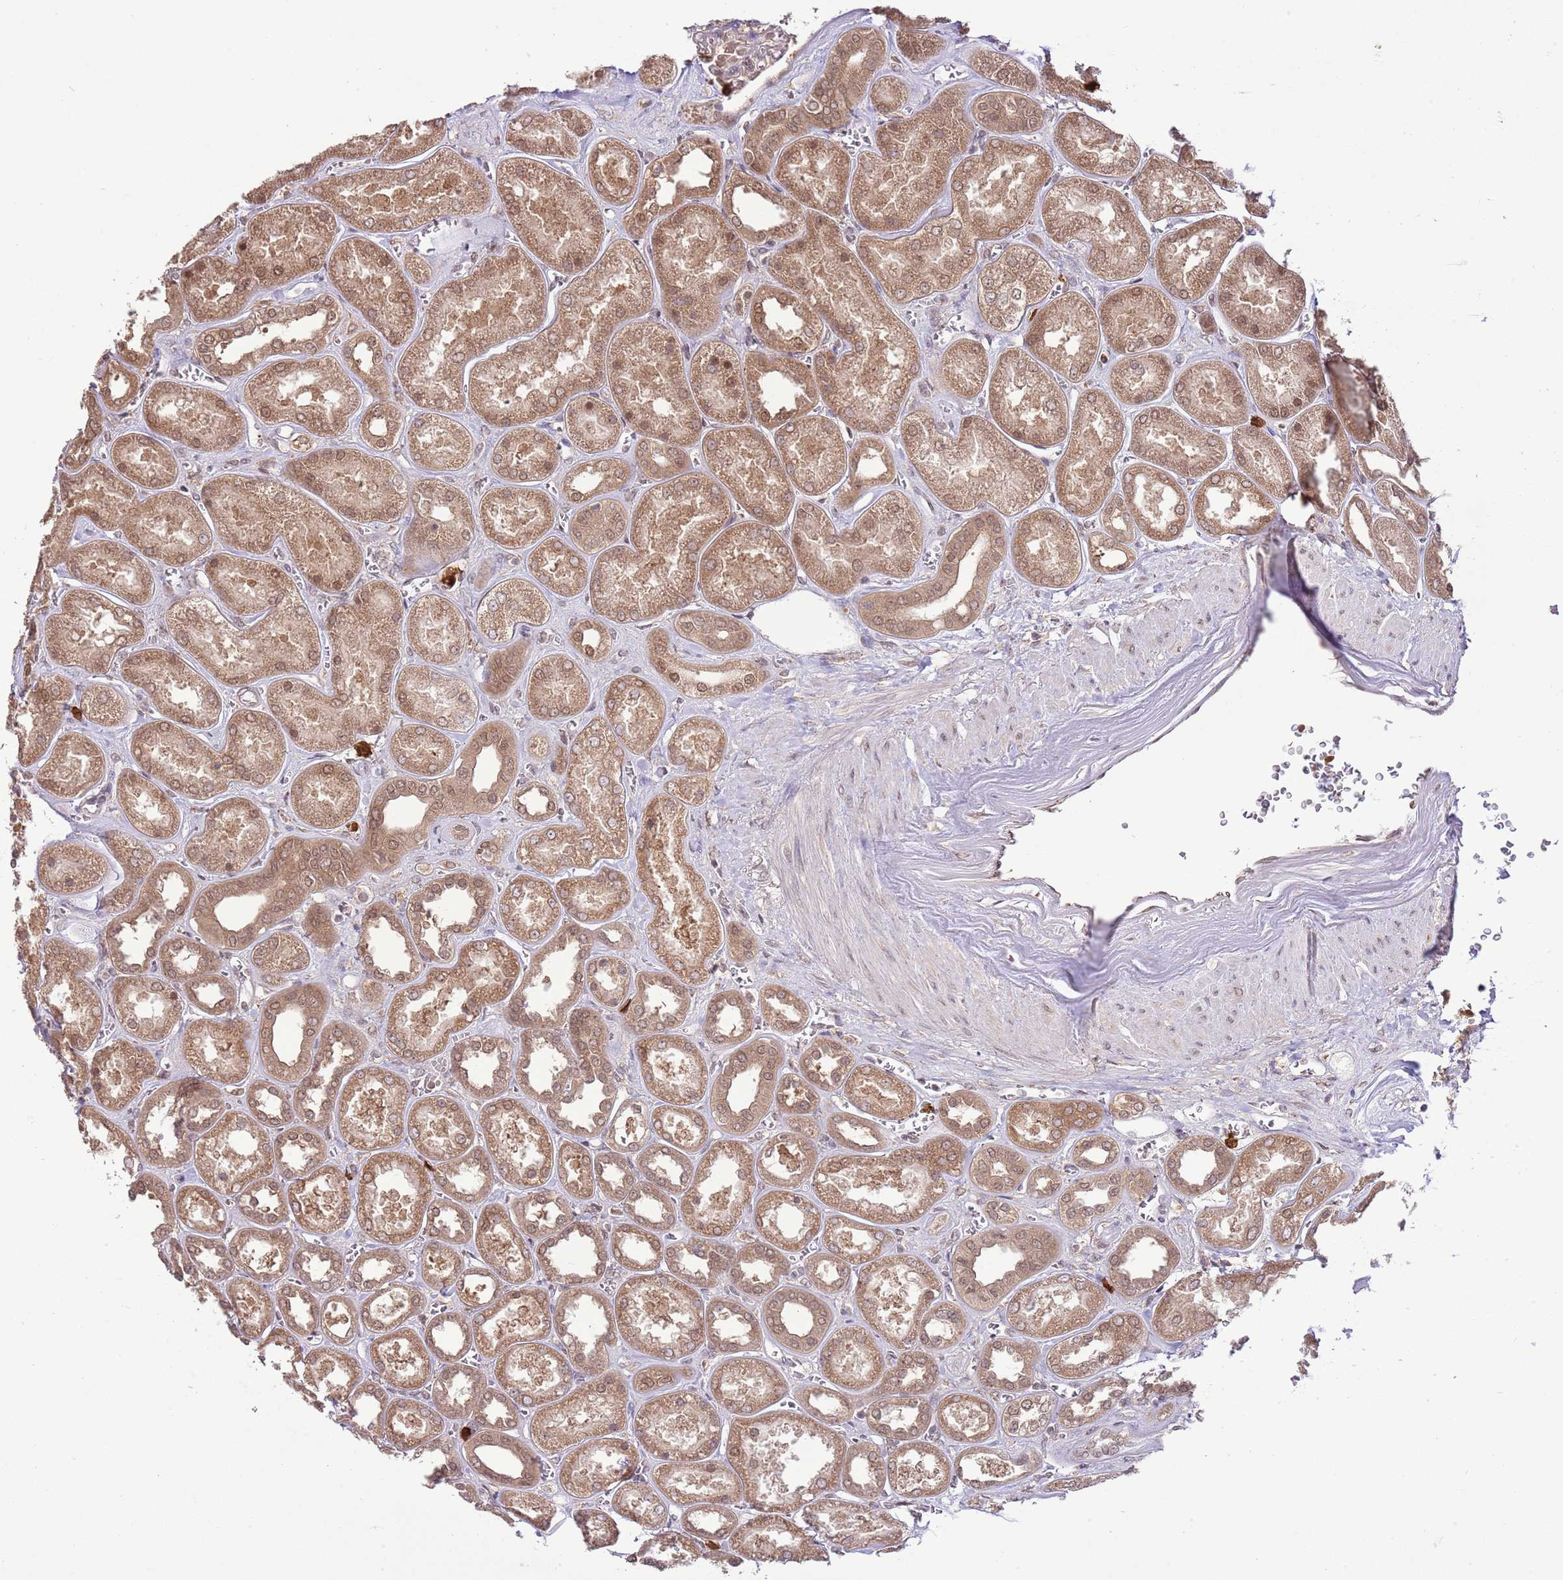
{"staining": {"intensity": "weak", "quantity": "25%-75%", "location": "cytoplasmic/membranous,nuclear"}, "tissue": "kidney", "cell_type": "Cells in glomeruli", "image_type": "normal", "snomed": [{"axis": "morphology", "description": "Normal tissue, NOS"}, {"axis": "morphology", "description": "Adenocarcinoma, NOS"}, {"axis": "topography", "description": "Kidney"}], "caption": "The image displays staining of benign kidney, revealing weak cytoplasmic/membranous,nuclear protein expression (brown color) within cells in glomeruli.", "gene": "AMIGO1", "patient": {"sex": "female", "age": 68}}